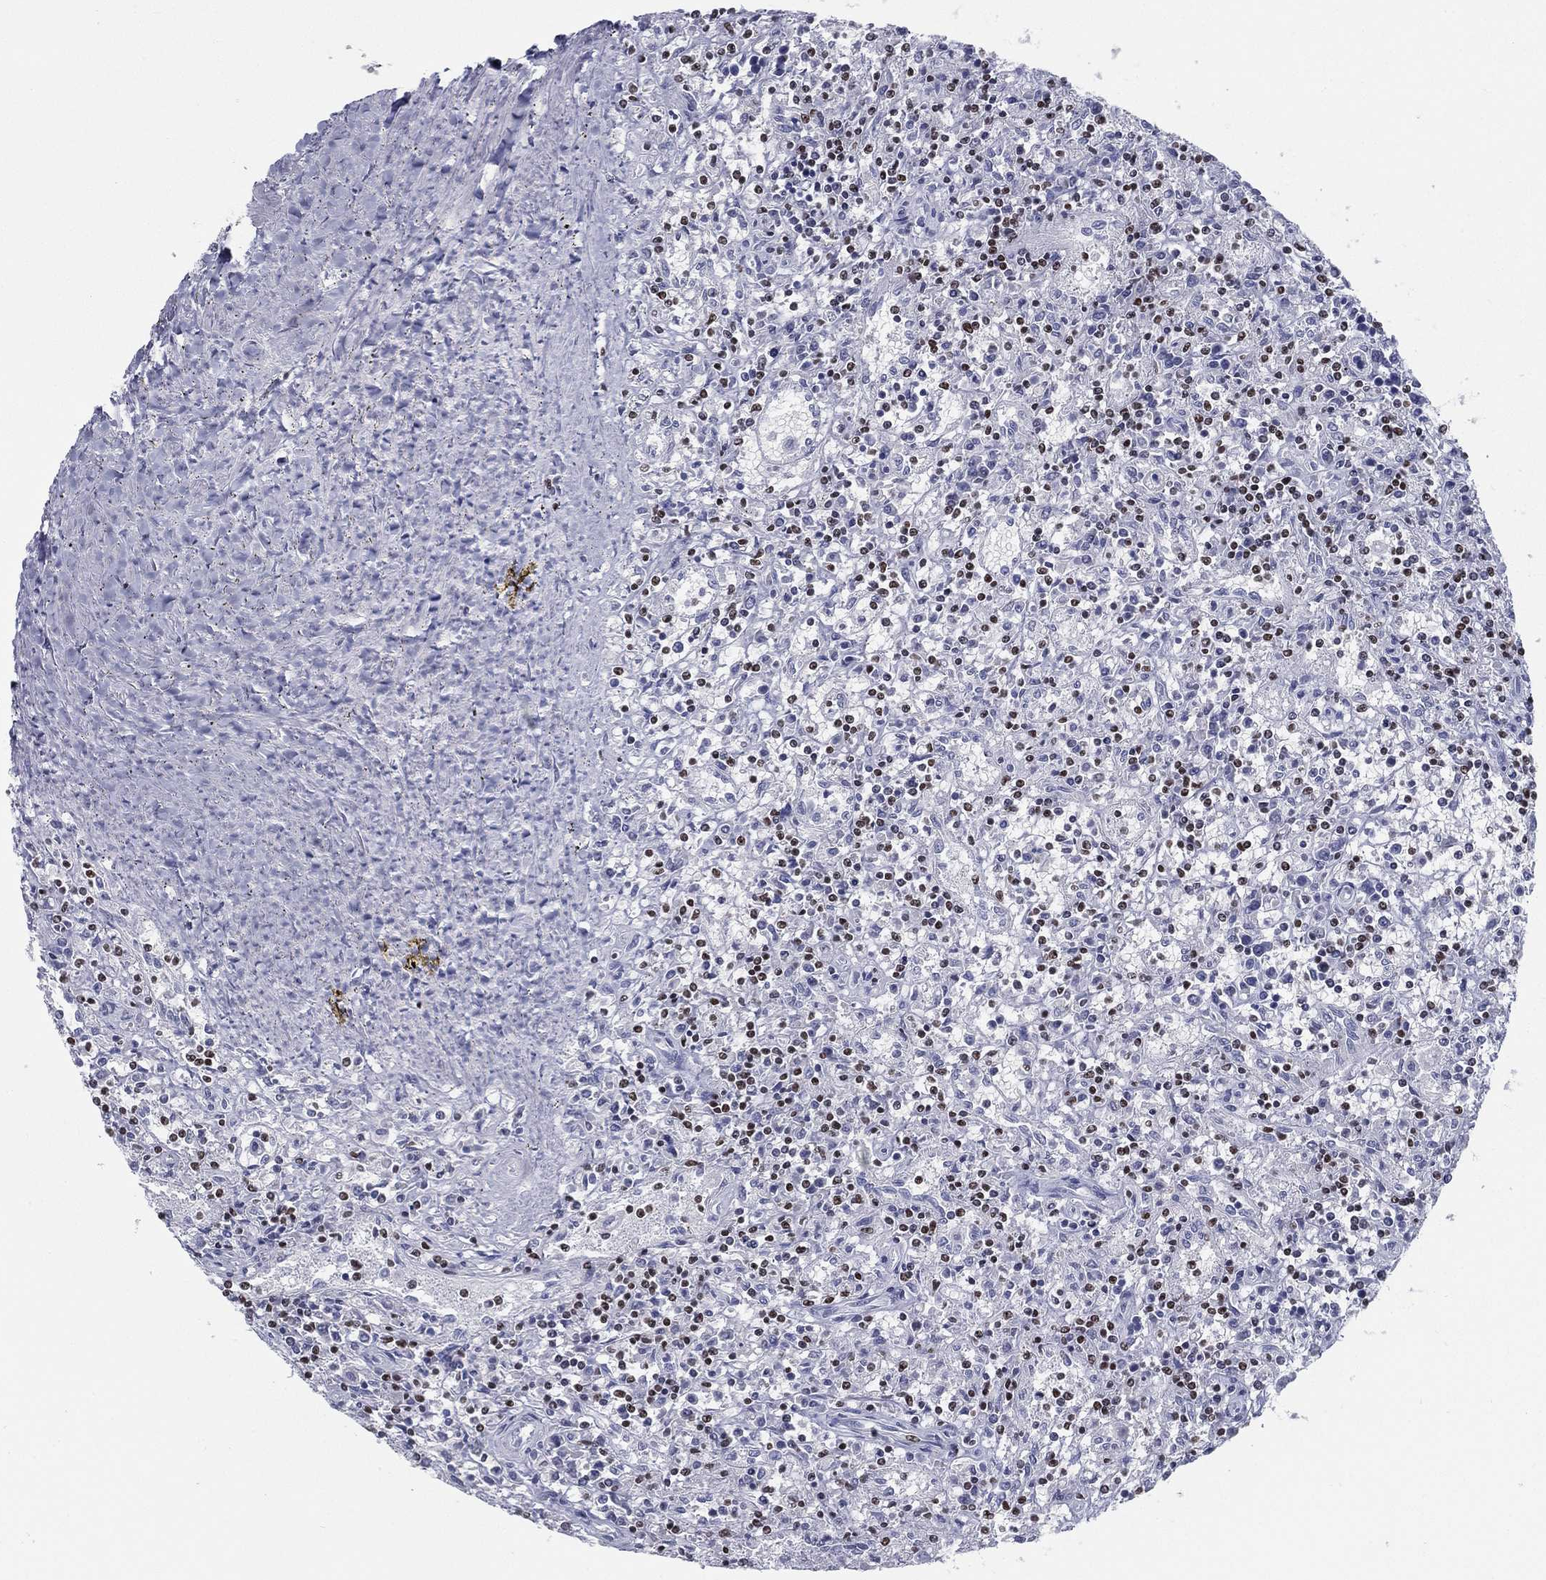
{"staining": {"intensity": "strong", "quantity": "<25%", "location": "nuclear"}, "tissue": "lymphoma", "cell_type": "Tumor cells", "image_type": "cancer", "snomed": [{"axis": "morphology", "description": "Malignant lymphoma, non-Hodgkin's type, Low grade"}, {"axis": "topography", "description": "Spleen"}], "caption": "Lymphoma stained with a protein marker shows strong staining in tumor cells.", "gene": "PYHIN1", "patient": {"sex": "male", "age": 62}}